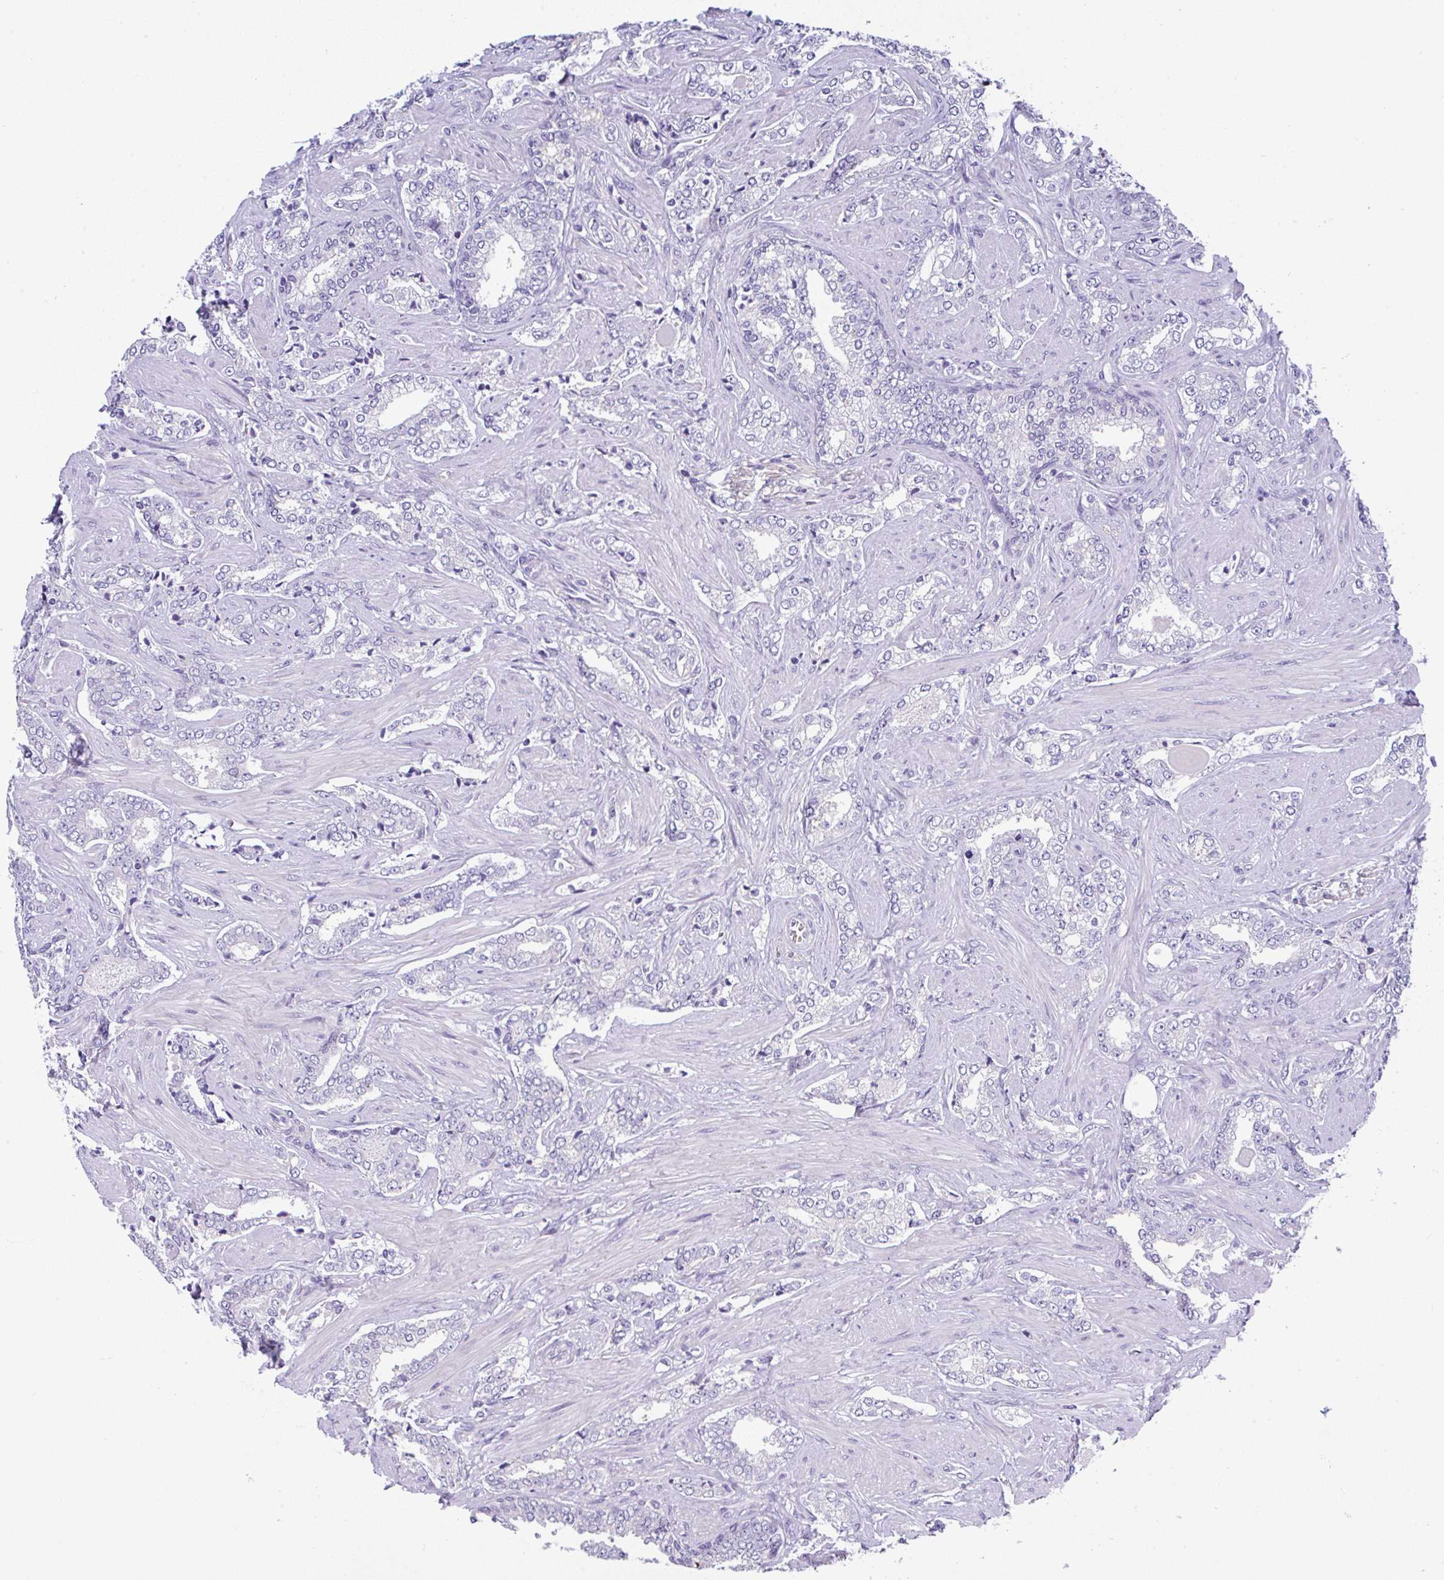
{"staining": {"intensity": "negative", "quantity": "none", "location": "none"}, "tissue": "prostate cancer", "cell_type": "Tumor cells", "image_type": "cancer", "snomed": [{"axis": "morphology", "description": "Adenocarcinoma, High grade"}, {"axis": "topography", "description": "Prostate"}], "caption": "This micrograph is of prostate adenocarcinoma (high-grade) stained with immunohistochemistry to label a protein in brown with the nuclei are counter-stained blue. There is no staining in tumor cells.", "gene": "SERPINE3", "patient": {"sex": "male", "age": 60}}